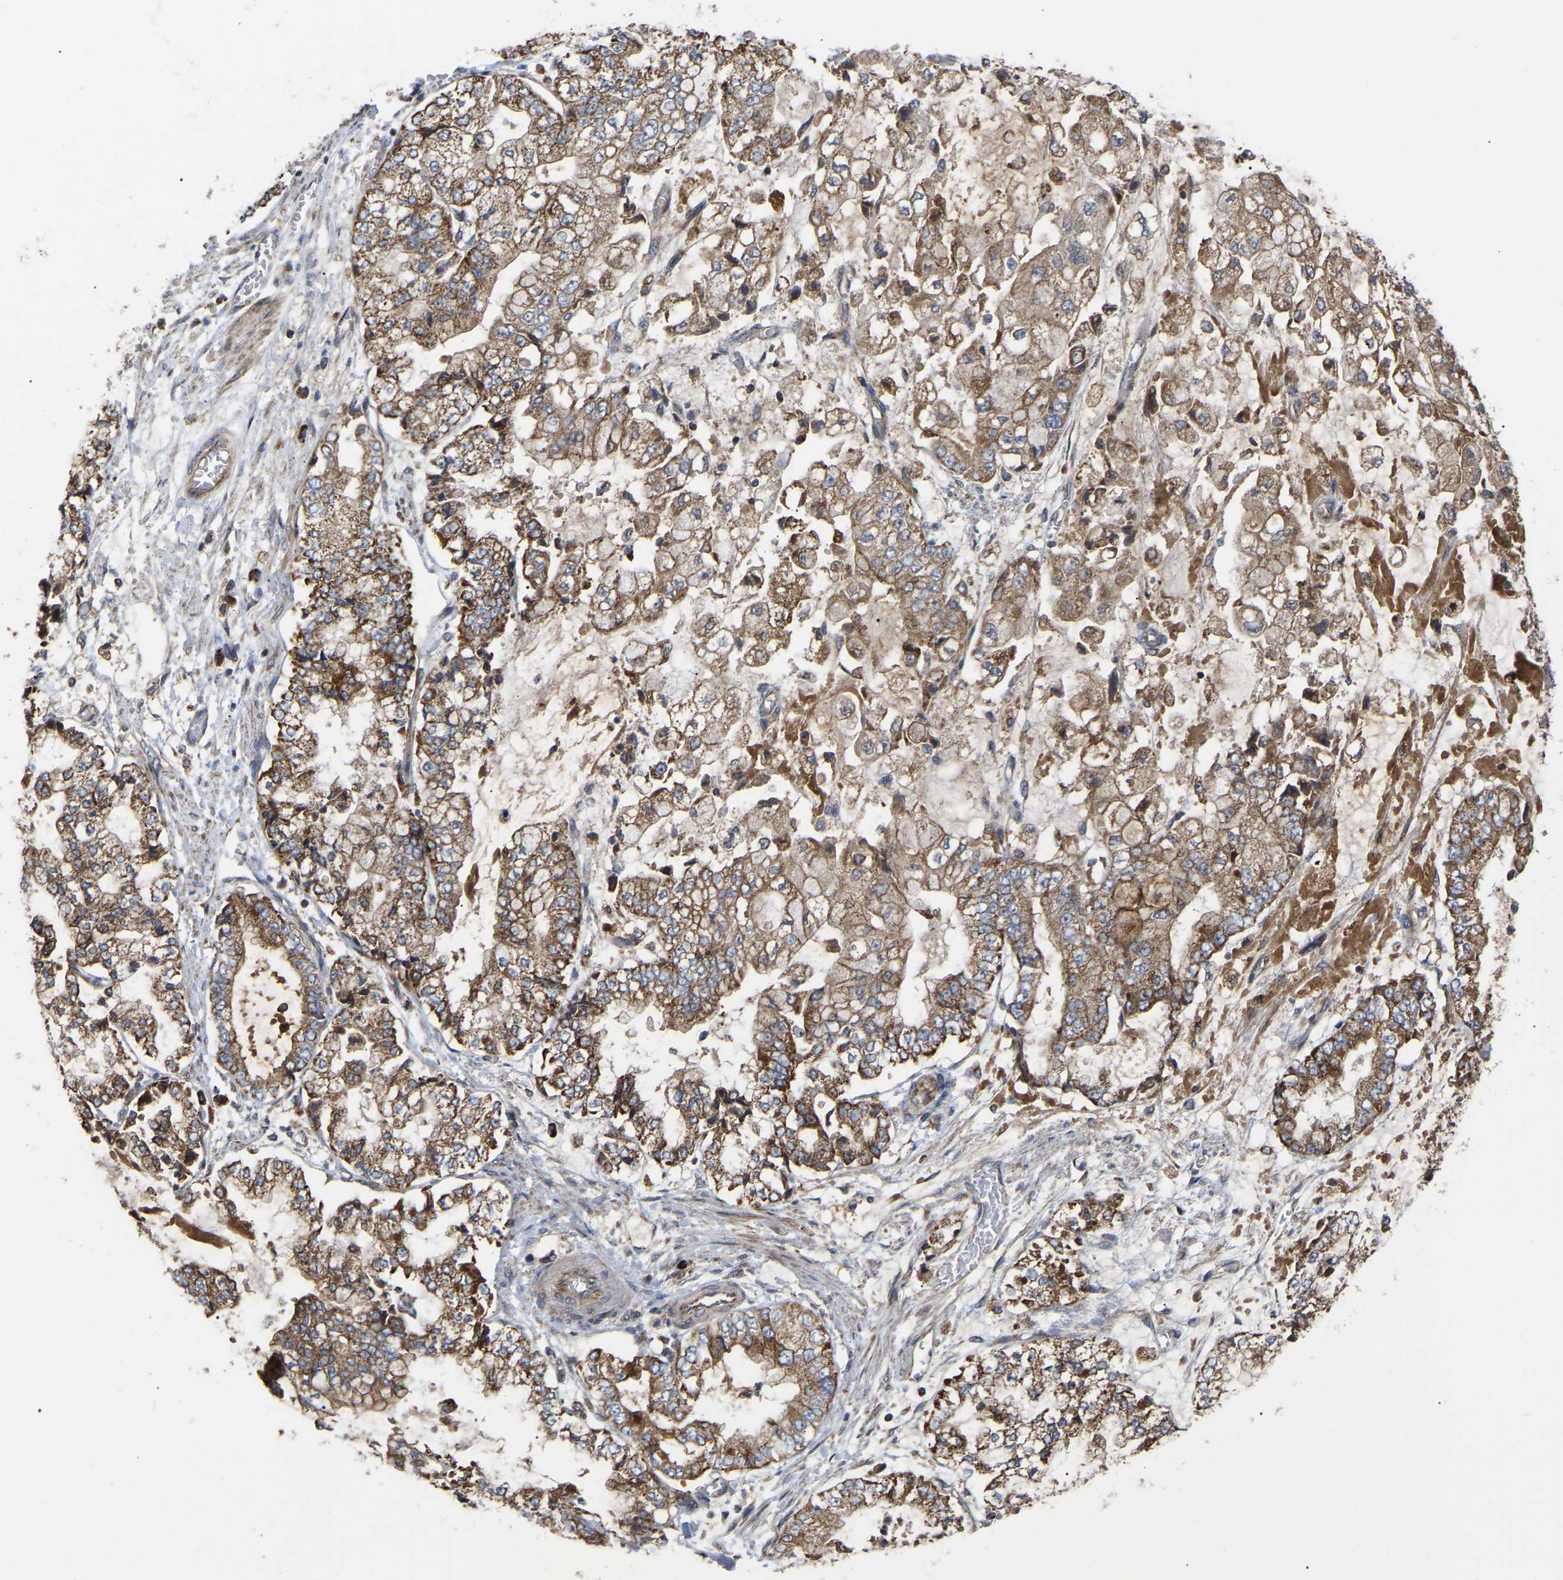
{"staining": {"intensity": "strong", "quantity": ">75%", "location": "cytoplasmic/membranous"}, "tissue": "stomach cancer", "cell_type": "Tumor cells", "image_type": "cancer", "snomed": [{"axis": "morphology", "description": "Adenocarcinoma, NOS"}, {"axis": "topography", "description": "Stomach"}], "caption": "DAB (3,3'-diaminobenzidine) immunohistochemical staining of stomach cancer (adenocarcinoma) demonstrates strong cytoplasmic/membranous protein positivity in approximately >75% of tumor cells. (DAB IHC, brown staining for protein, blue staining for nuclei).", "gene": "GCC1", "patient": {"sex": "male", "age": 76}}